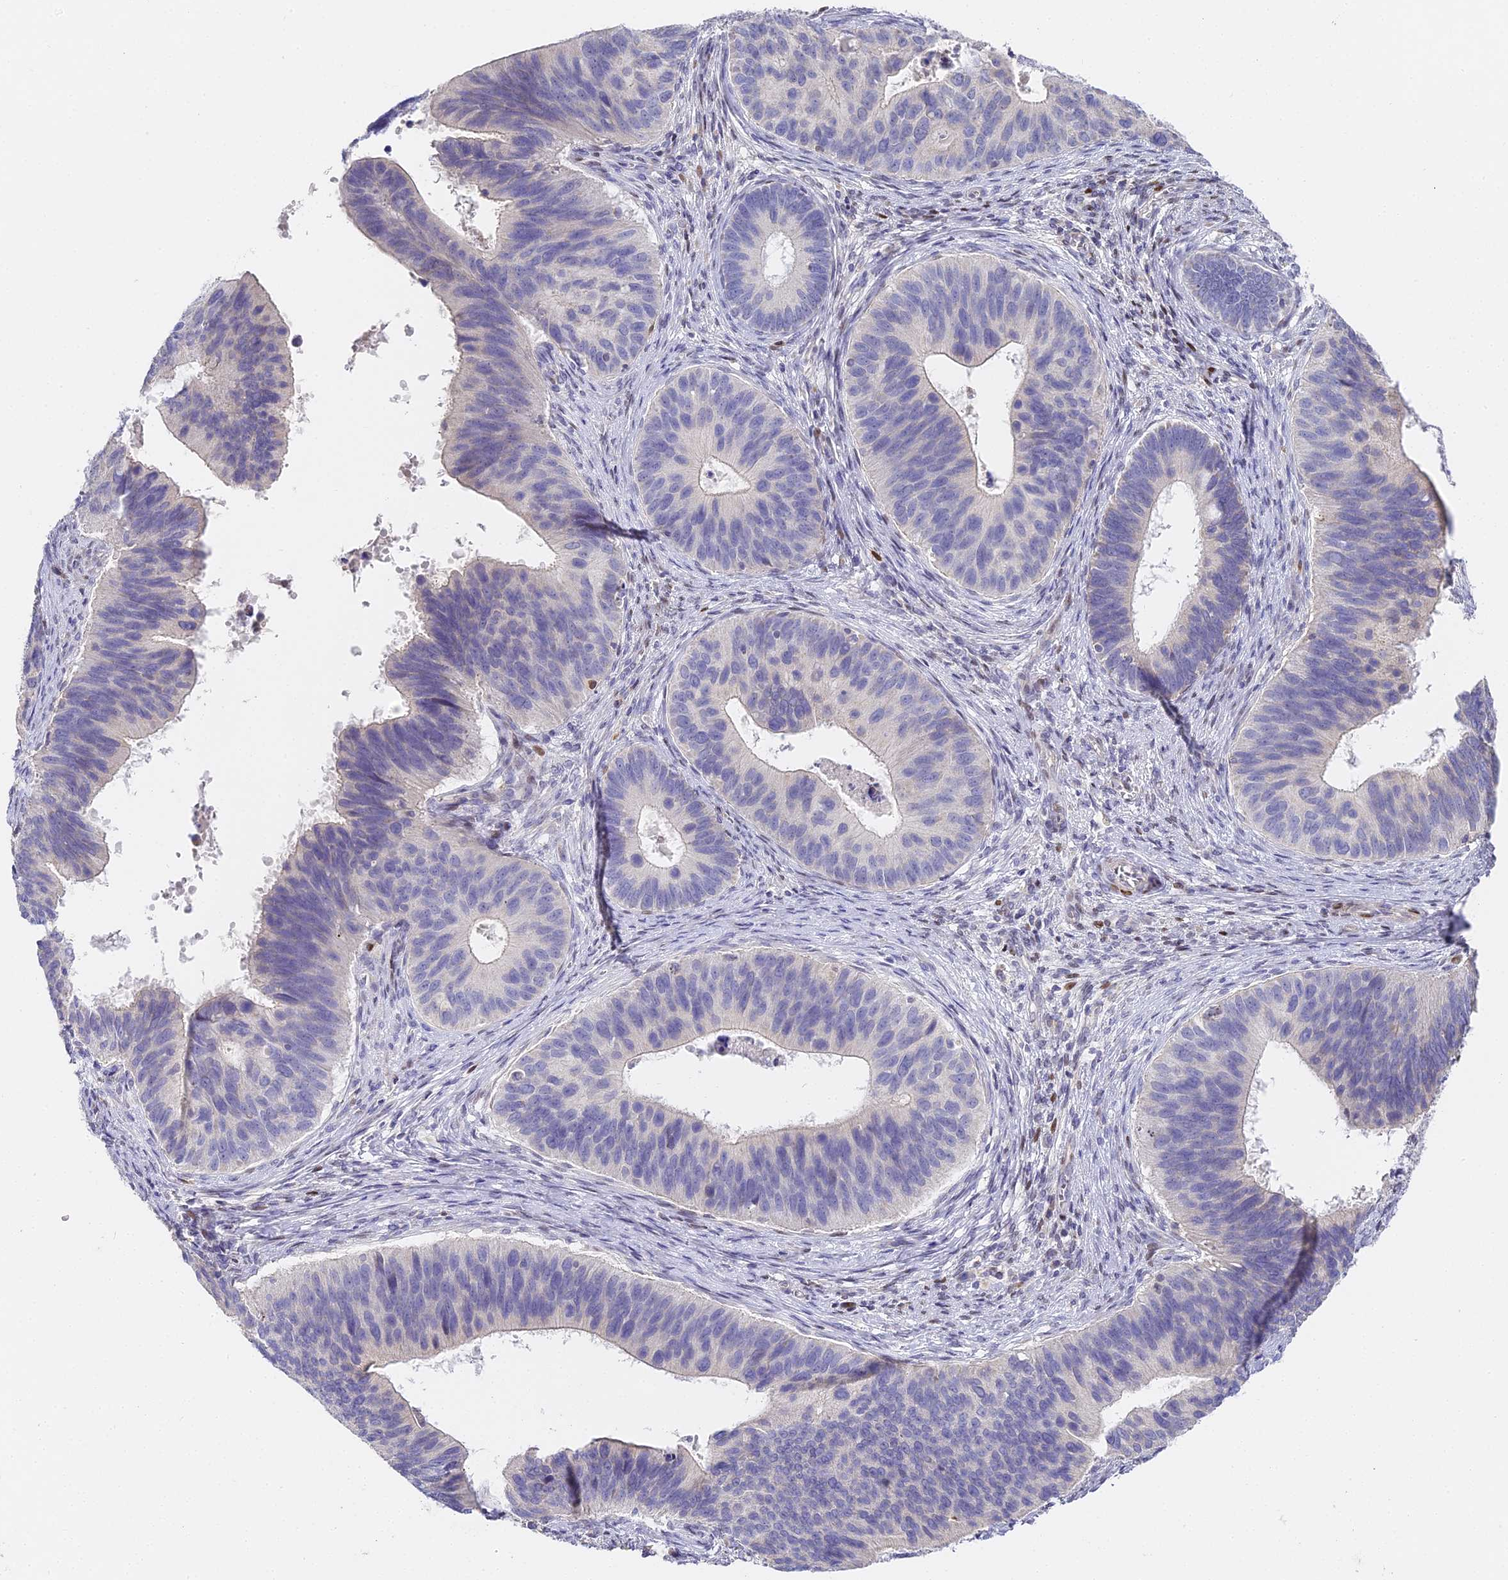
{"staining": {"intensity": "weak", "quantity": "<25%", "location": "cytoplasmic/membranous"}, "tissue": "cervical cancer", "cell_type": "Tumor cells", "image_type": "cancer", "snomed": [{"axis": "morphology", "description": "Adenocarcinoma, NOS"}, {"axis": "topography", "description": "Cervix"}], "caption": "Cervical adenocarcinoma stained for a protein using IHC exhibits no expression tumor cells.", "gene": "SERP1", "patient": {"sex": "female", "age": 42}}